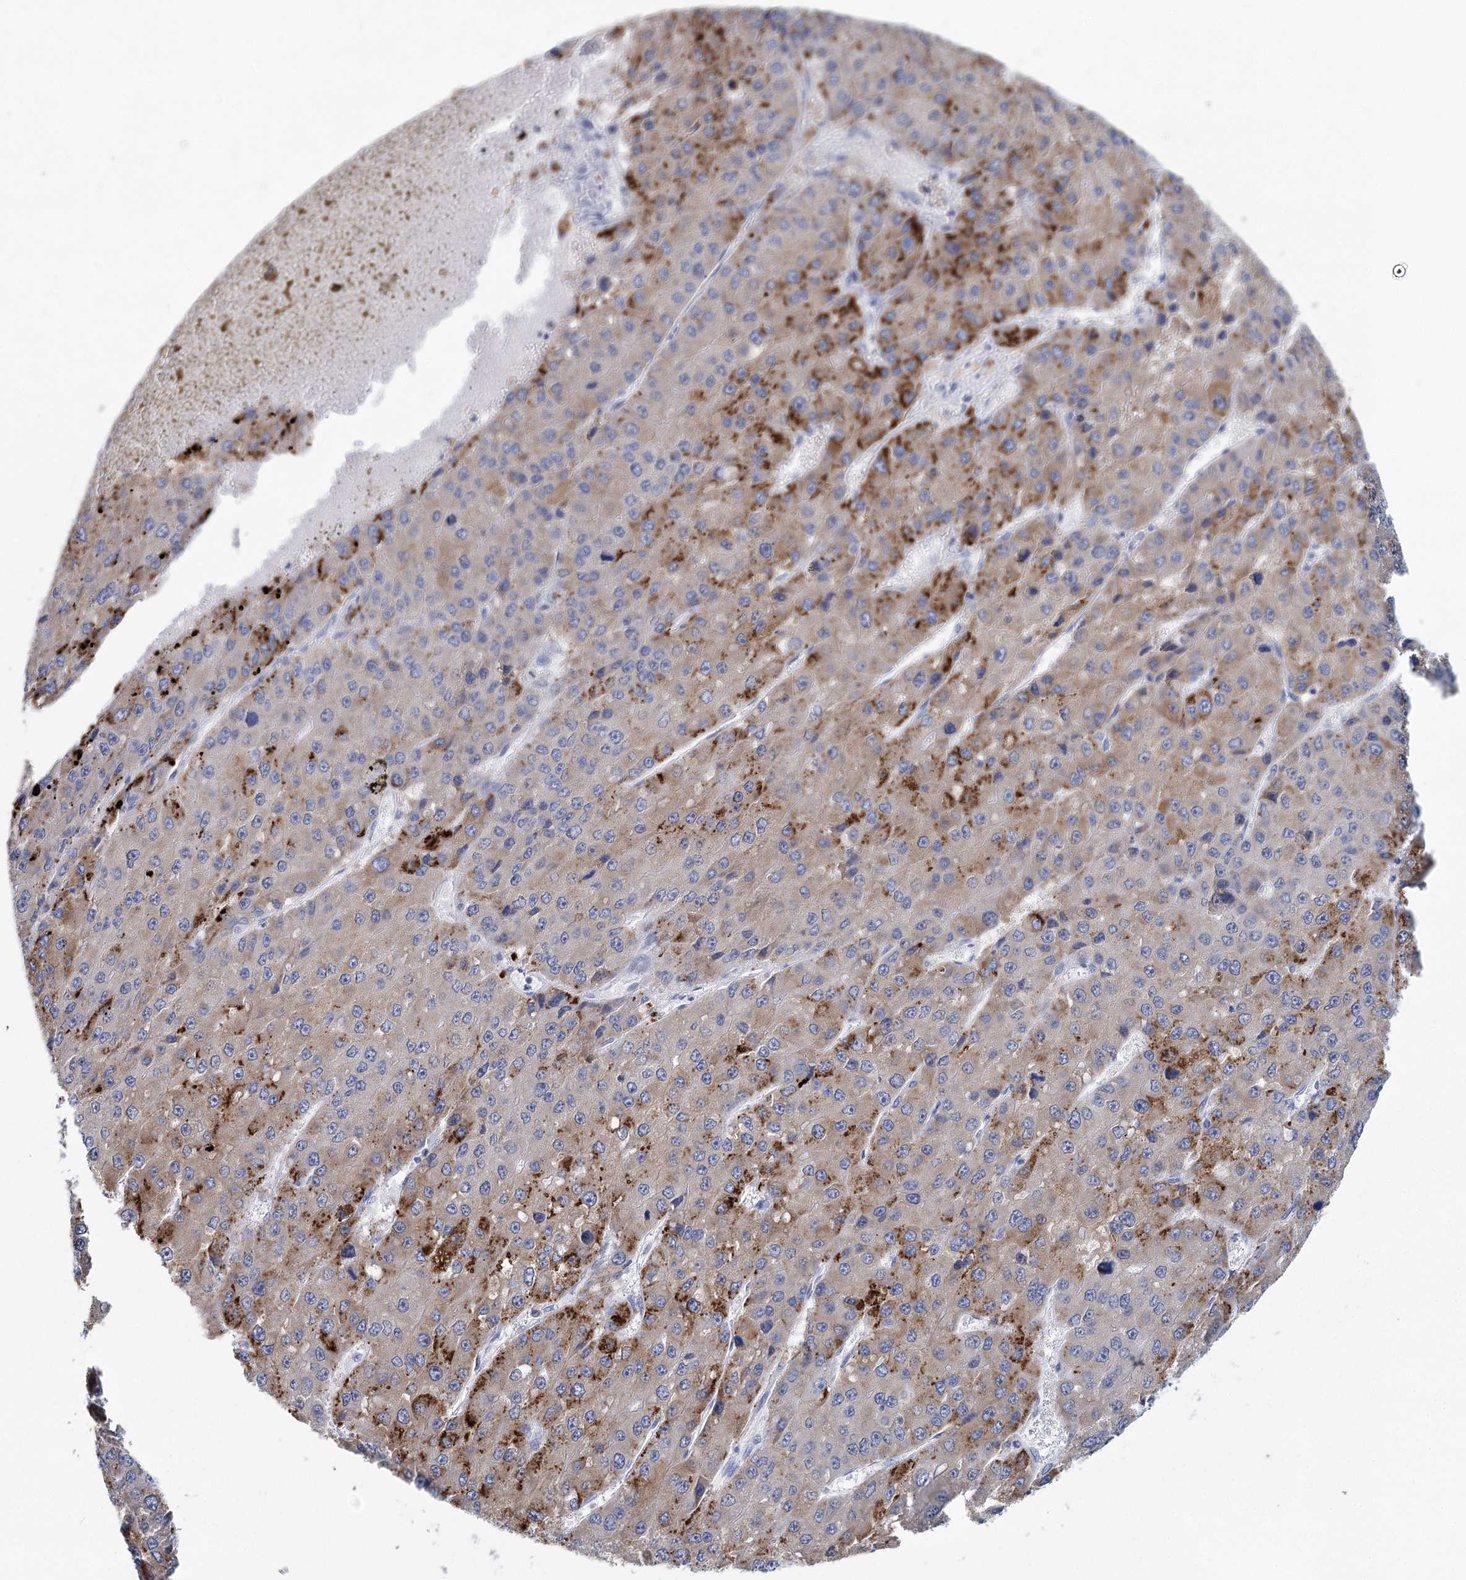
{"staining": {"intensity": "strong", "quantity": "<25%", "location": "cytoplasmic/membranous"}, "tissue": "liver cancer", "cell_type": "Tumor cells", "image_type": "cancer", "snomed": [{"axis": "morphology", "description": "Carcinoma, Hepatocellular, NOS"}, {"axis": "topography", "description": "Liver"}], "caption": "The micrograph reveals immunohistochemical staining of hepatocellular carcinoma (liver). There is strong cytoplasmic/membranous staining is present in about <25% of tumor cells. The staining was performed using DAB (3,3'-diaminobenzidine) to visualize the protein expression in brown, while the nuclei were stained in blue with hematoxylin (Magnification: 20x).", "gene": "METTL7B", "patient": {"sex": "female", "age": 73}}